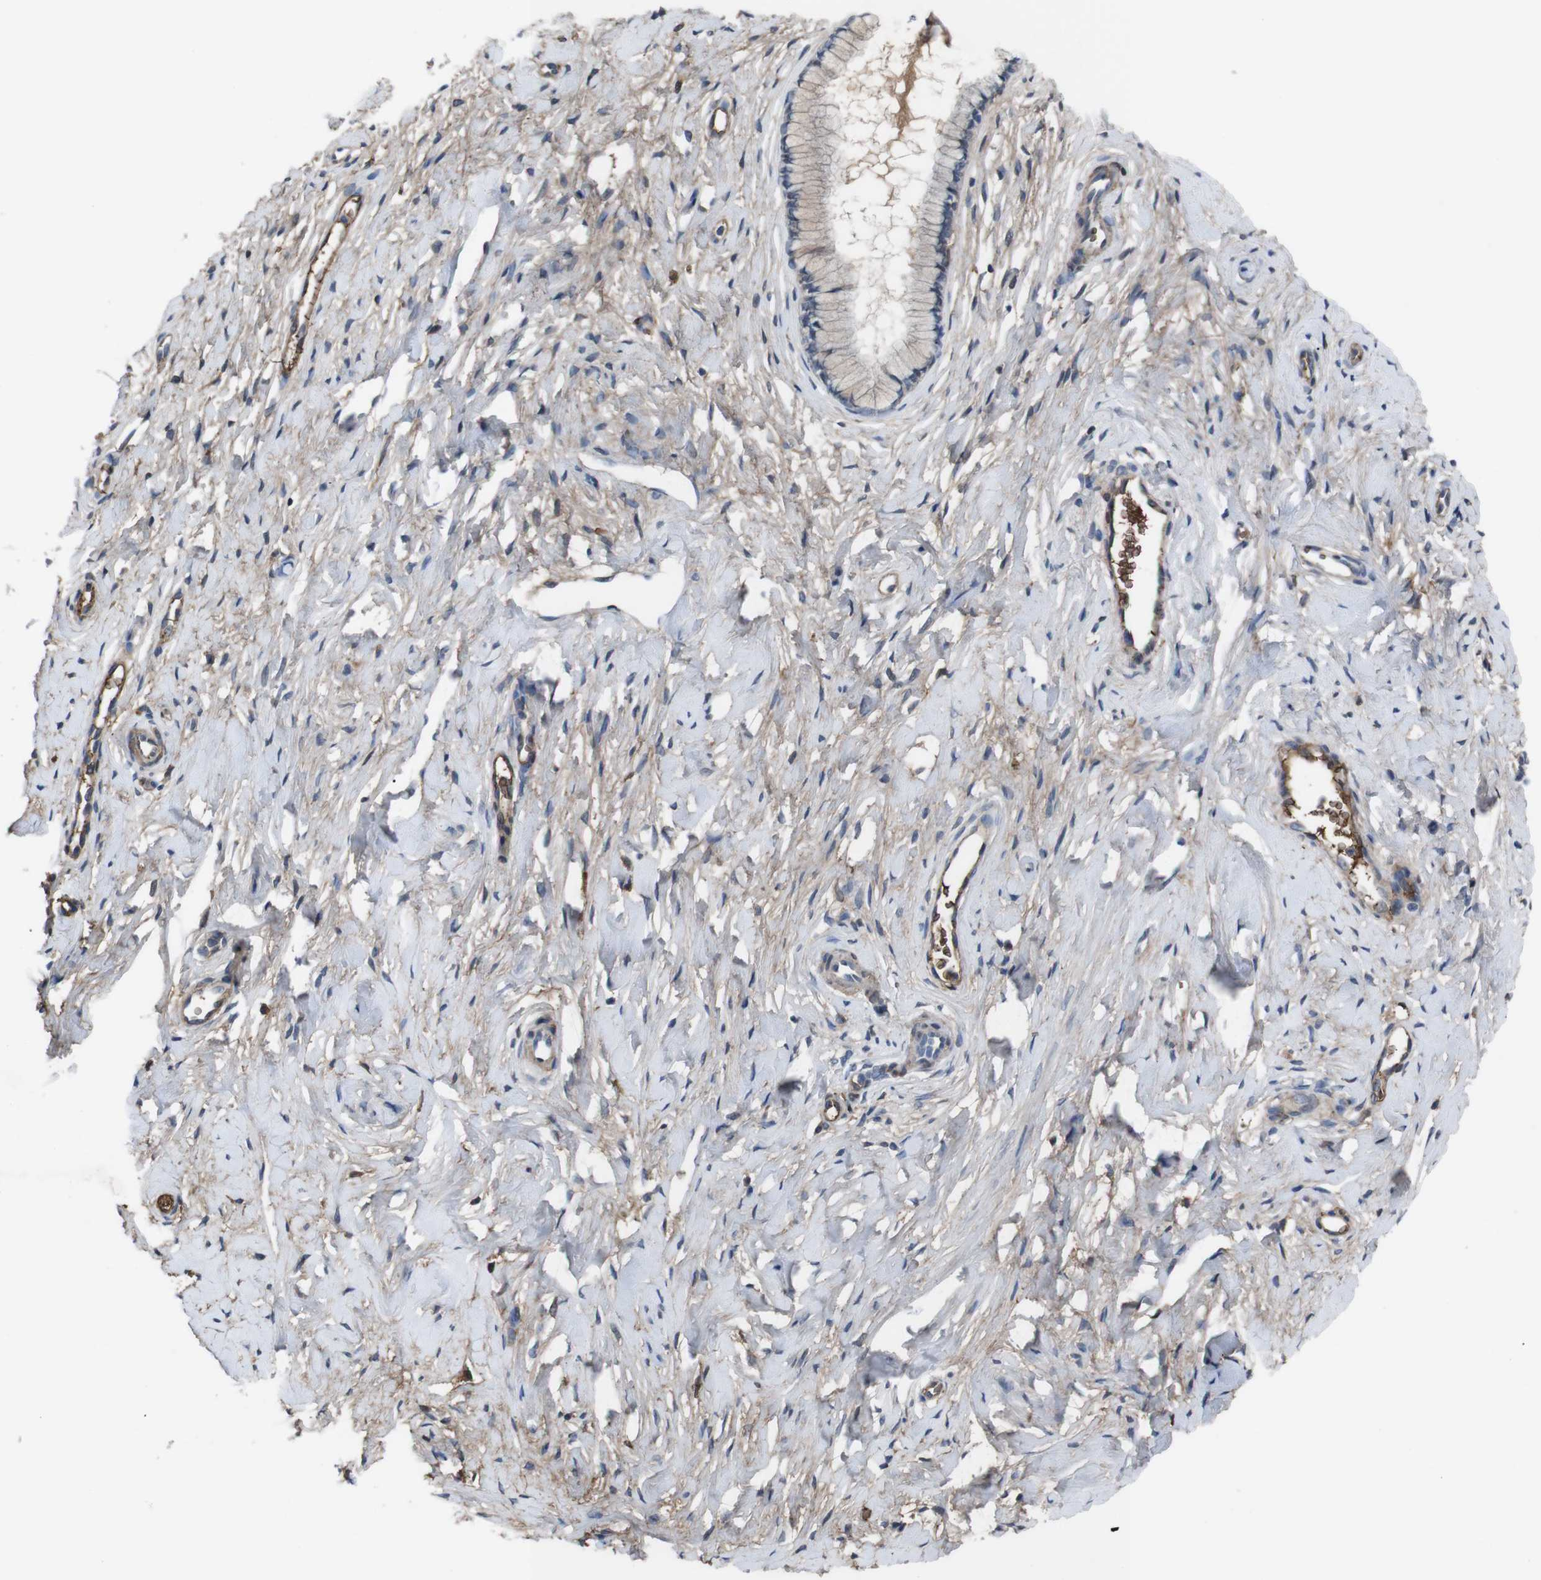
{"staining": {"intensity": "negative", "quantity": "none", "location": "none"}, "tissue": "cervix", "cell_type": "Glandular cells", "image_type": "normal", "snomed": [{"axis": "morphology", "description": "Normal tissue, NOS"}, {"axis": "topography", "description": "Cervix"}], "caption": "Immunohistochemistry of benign cervix reveals no staining in glandular cells. Brightfield microscopy of immunohistochemistry stained with DAB (brown) and hematoxylin (blue), captured at high magnification.", "gene": "SPTB", "patient": {"sex": "female", "age": 65}}